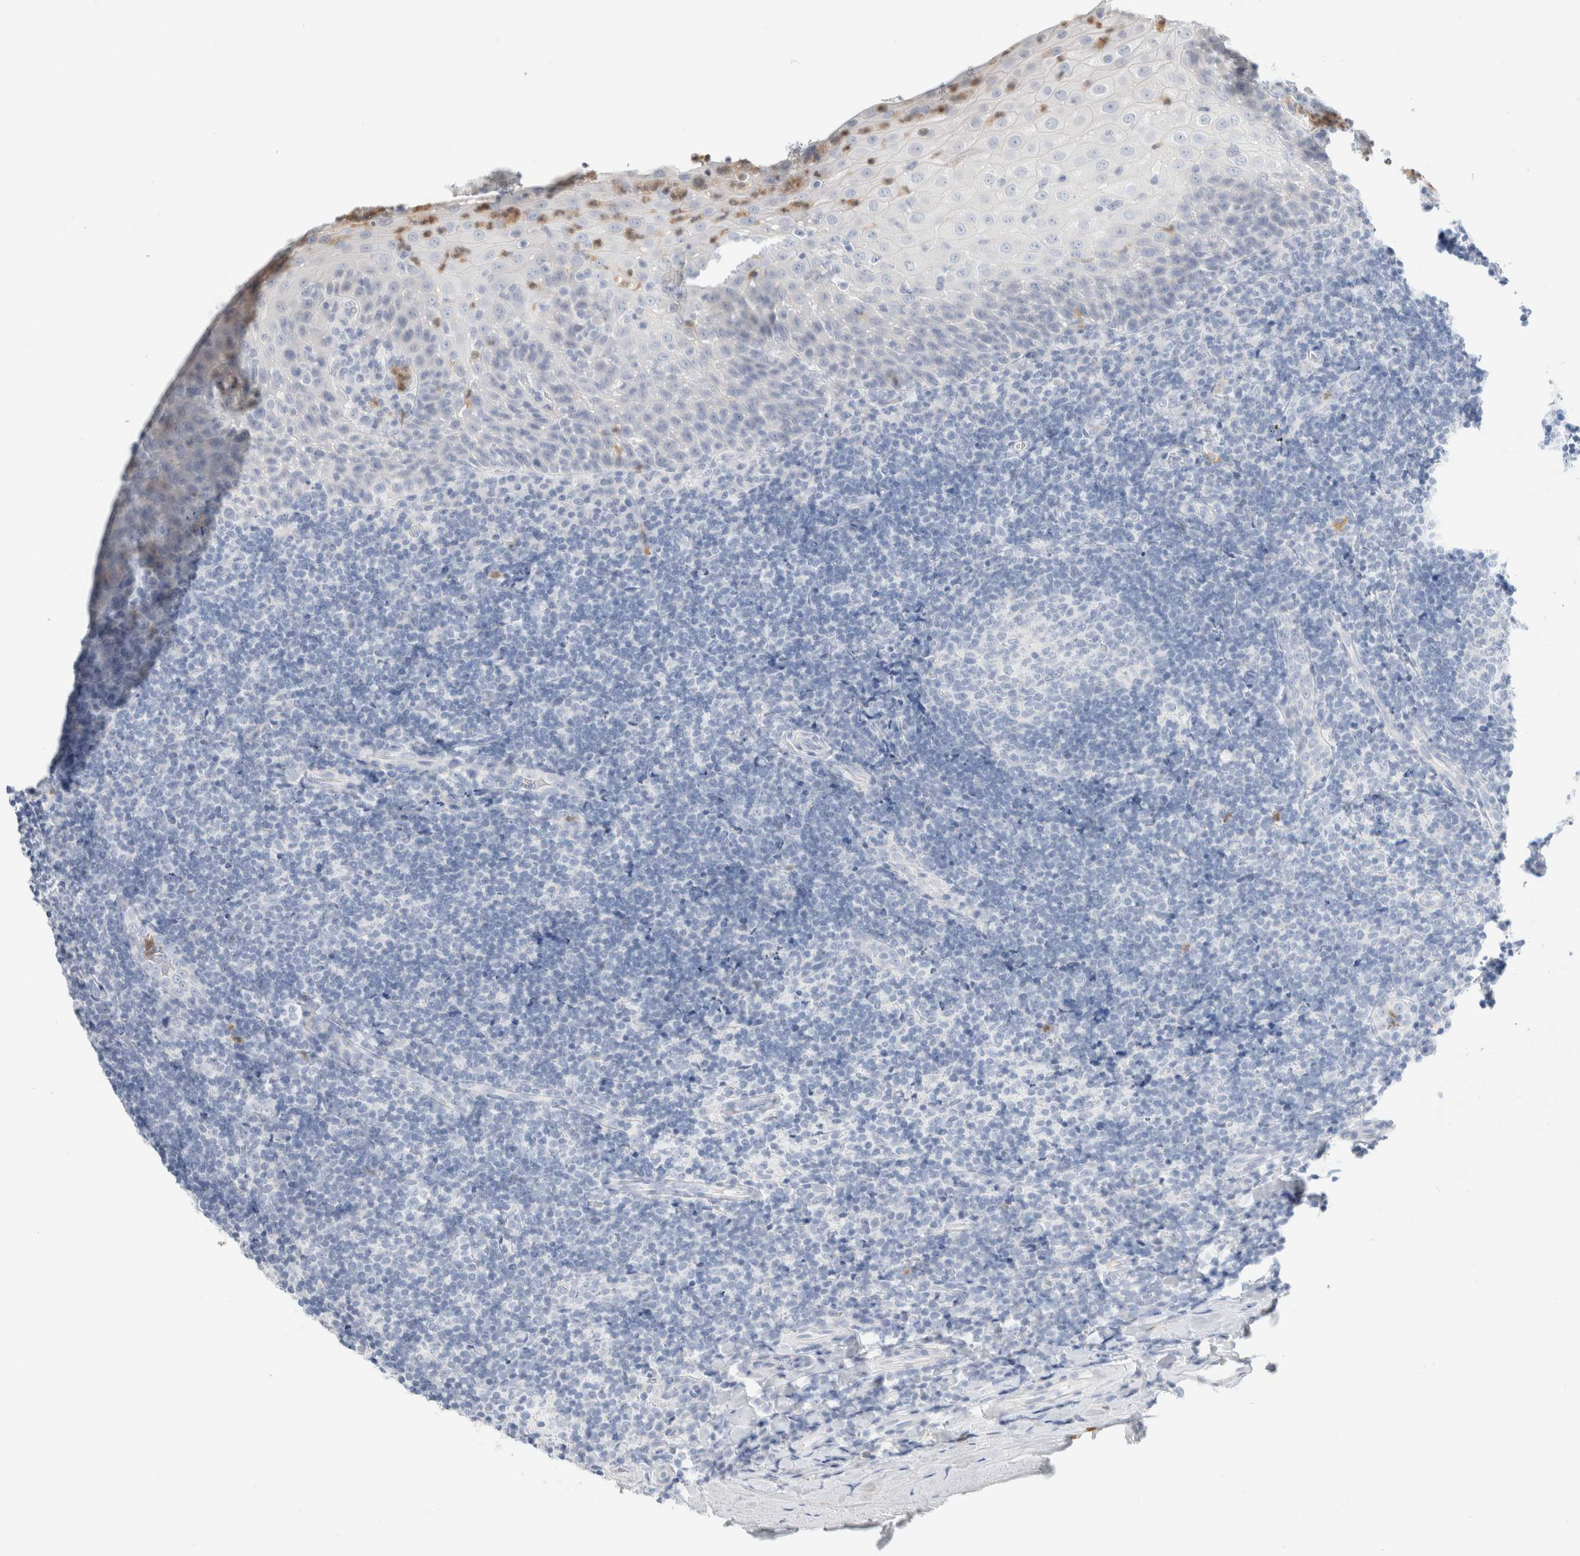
{"staining": {"intensity": "negative", "quantity": "none", "location": "none"}, "tissue": "tonsil", "cell_type": "Germinal center cells", "image_type": "normal", "snomed": [{"axis": "morphology", "description": "Normal tissue, NOS"}, {"axis": "topography", "description": "Tonsil"}], "caption": "Immunohistochemistry (IHC) of benign tonsil displays no positivity in germinal center cells.", "gene": "ARG1", "patient": {"sex": "male", "age": 37}}